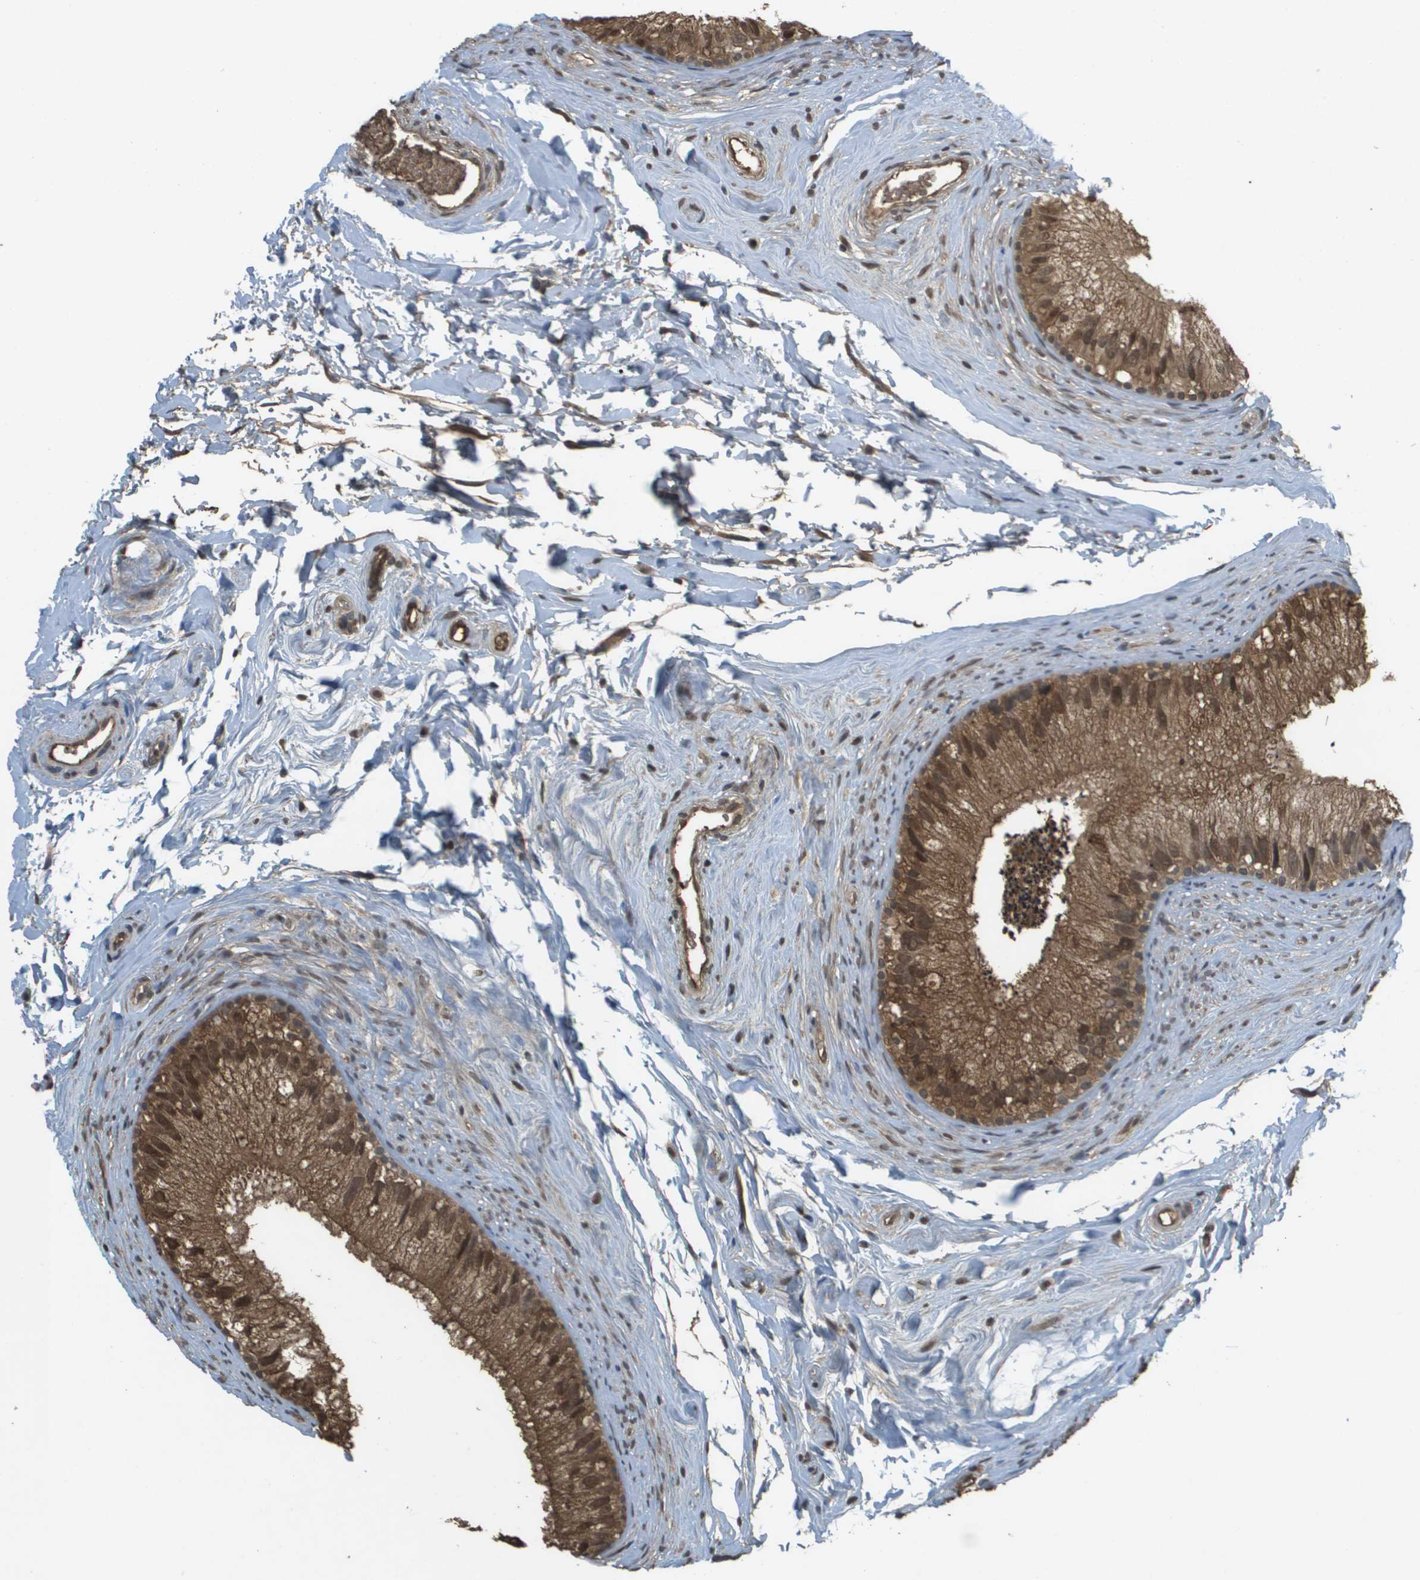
{"staining": {"intensity": "strong", "quantity": "25%-75%", "location": "cytoplasmic/membranous,nuclear"}, "tissue": "epididymis", "cell_type": "Glandular cells", "image_type": "normal", "snomed": [{"axis": "morphology", "description": "Normal tissue, NOS"}, {"axis": "topography", "description": "Epididymis"}], "caption": "Epididymis was stained to show a protein in brown. There is high levels of strong cytoplasmic/membranous,nuclear expression in about 25%-75% of glandular cells. (Brightfield microscopy of DAB IHC at high magnification).", "gene": "NDRG2", "patient": {"sex": "male", "age": 56}}